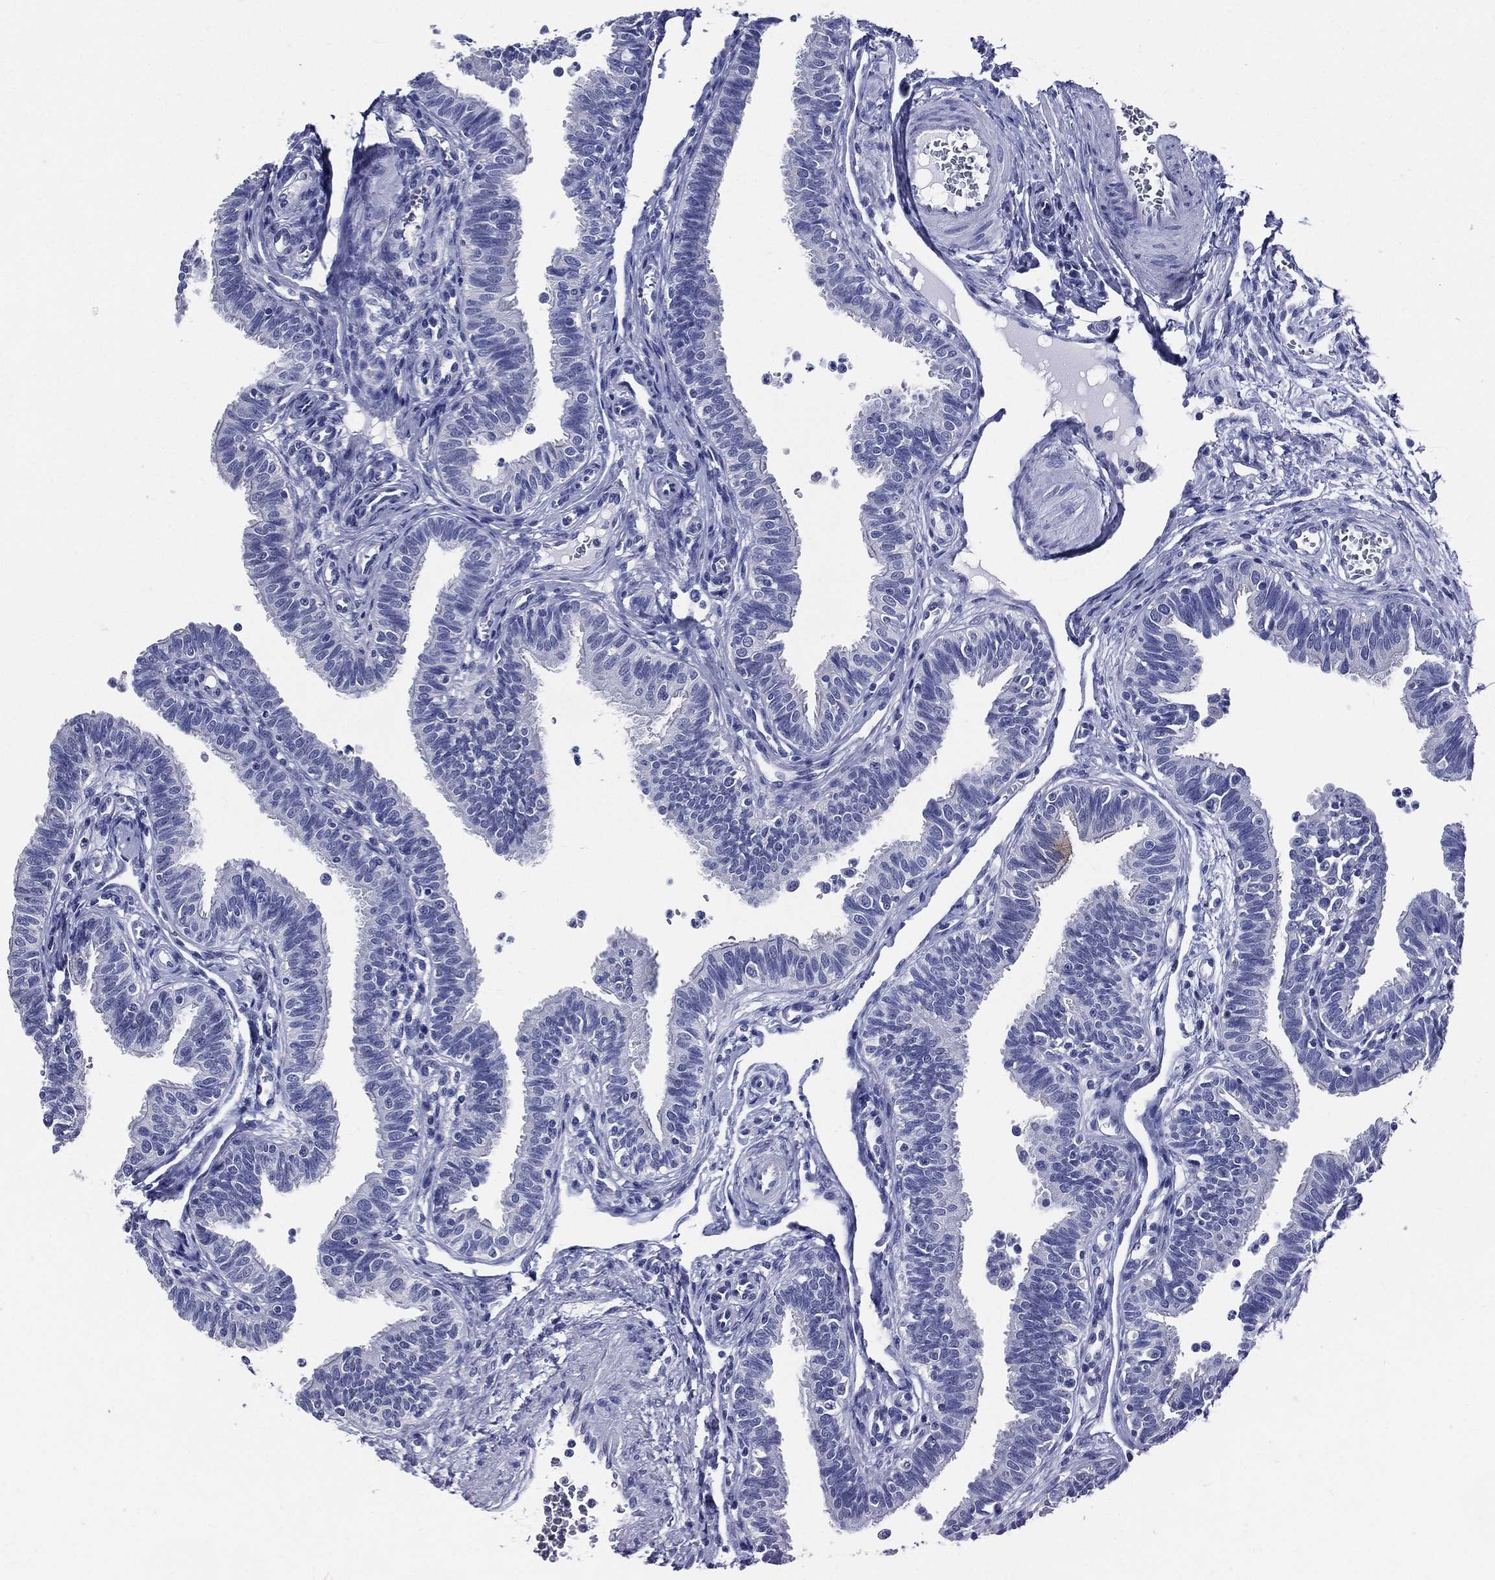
{"staining": {"intensity": "negative", "quantity": "none", "location": "none"}, "tissue": "fallopian tube", "cell_type": "Glandular cells", "image_type": "normal", "snomed": [{"axis": "morphology", "description": "Normal tissue, NOS"}, {"axis": "topography", "description": "Fallopian tube"}], "caption": "Immunohistochemical staining of normal human fallopian tube demonstrates no significant staining in glandular cells.", "gene": "DPYS", "patient": {"sex": "female", "age": 36}}